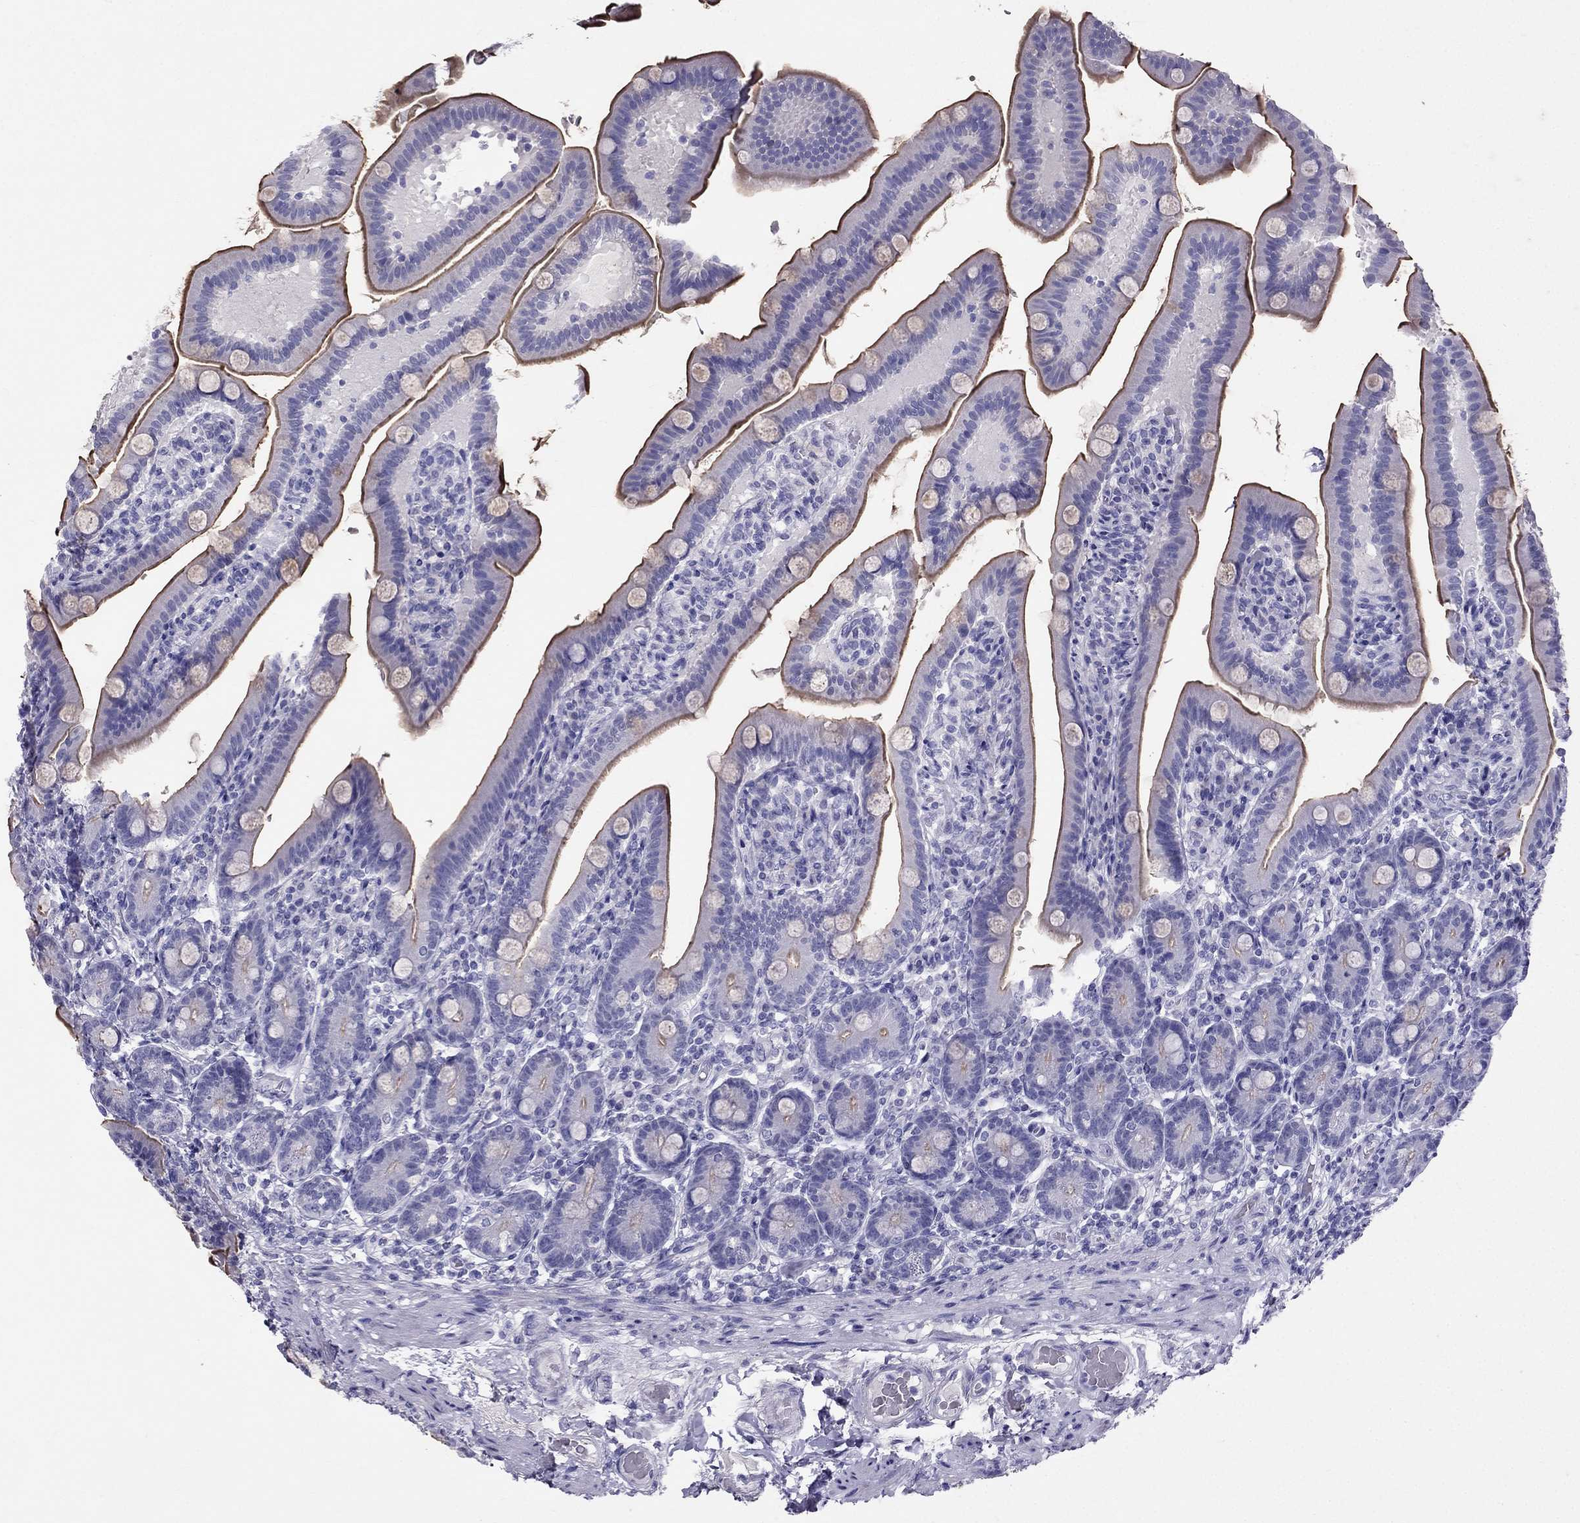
{"staining": {"intensity": "weak", "quantity": "25%-75%", "location": "cytoplasmic/membranous"}, "tissue": "small intestine", "cell_type": "Glandular cells", "image_type": "normal", "snomed": [{"axis": "morphology", "description": "Normal tissue, NOS"}, {"axis": "topography", "description": "Small intestine"}], "caption": "This is an image of immunohistochemistry (IHC) staining of benign small intestine, which shows weak expression in the cytoplasmic/membranous of glandular cells.", "gene": "ZNF541", "patient": {"sex": "male", "age": 66}}